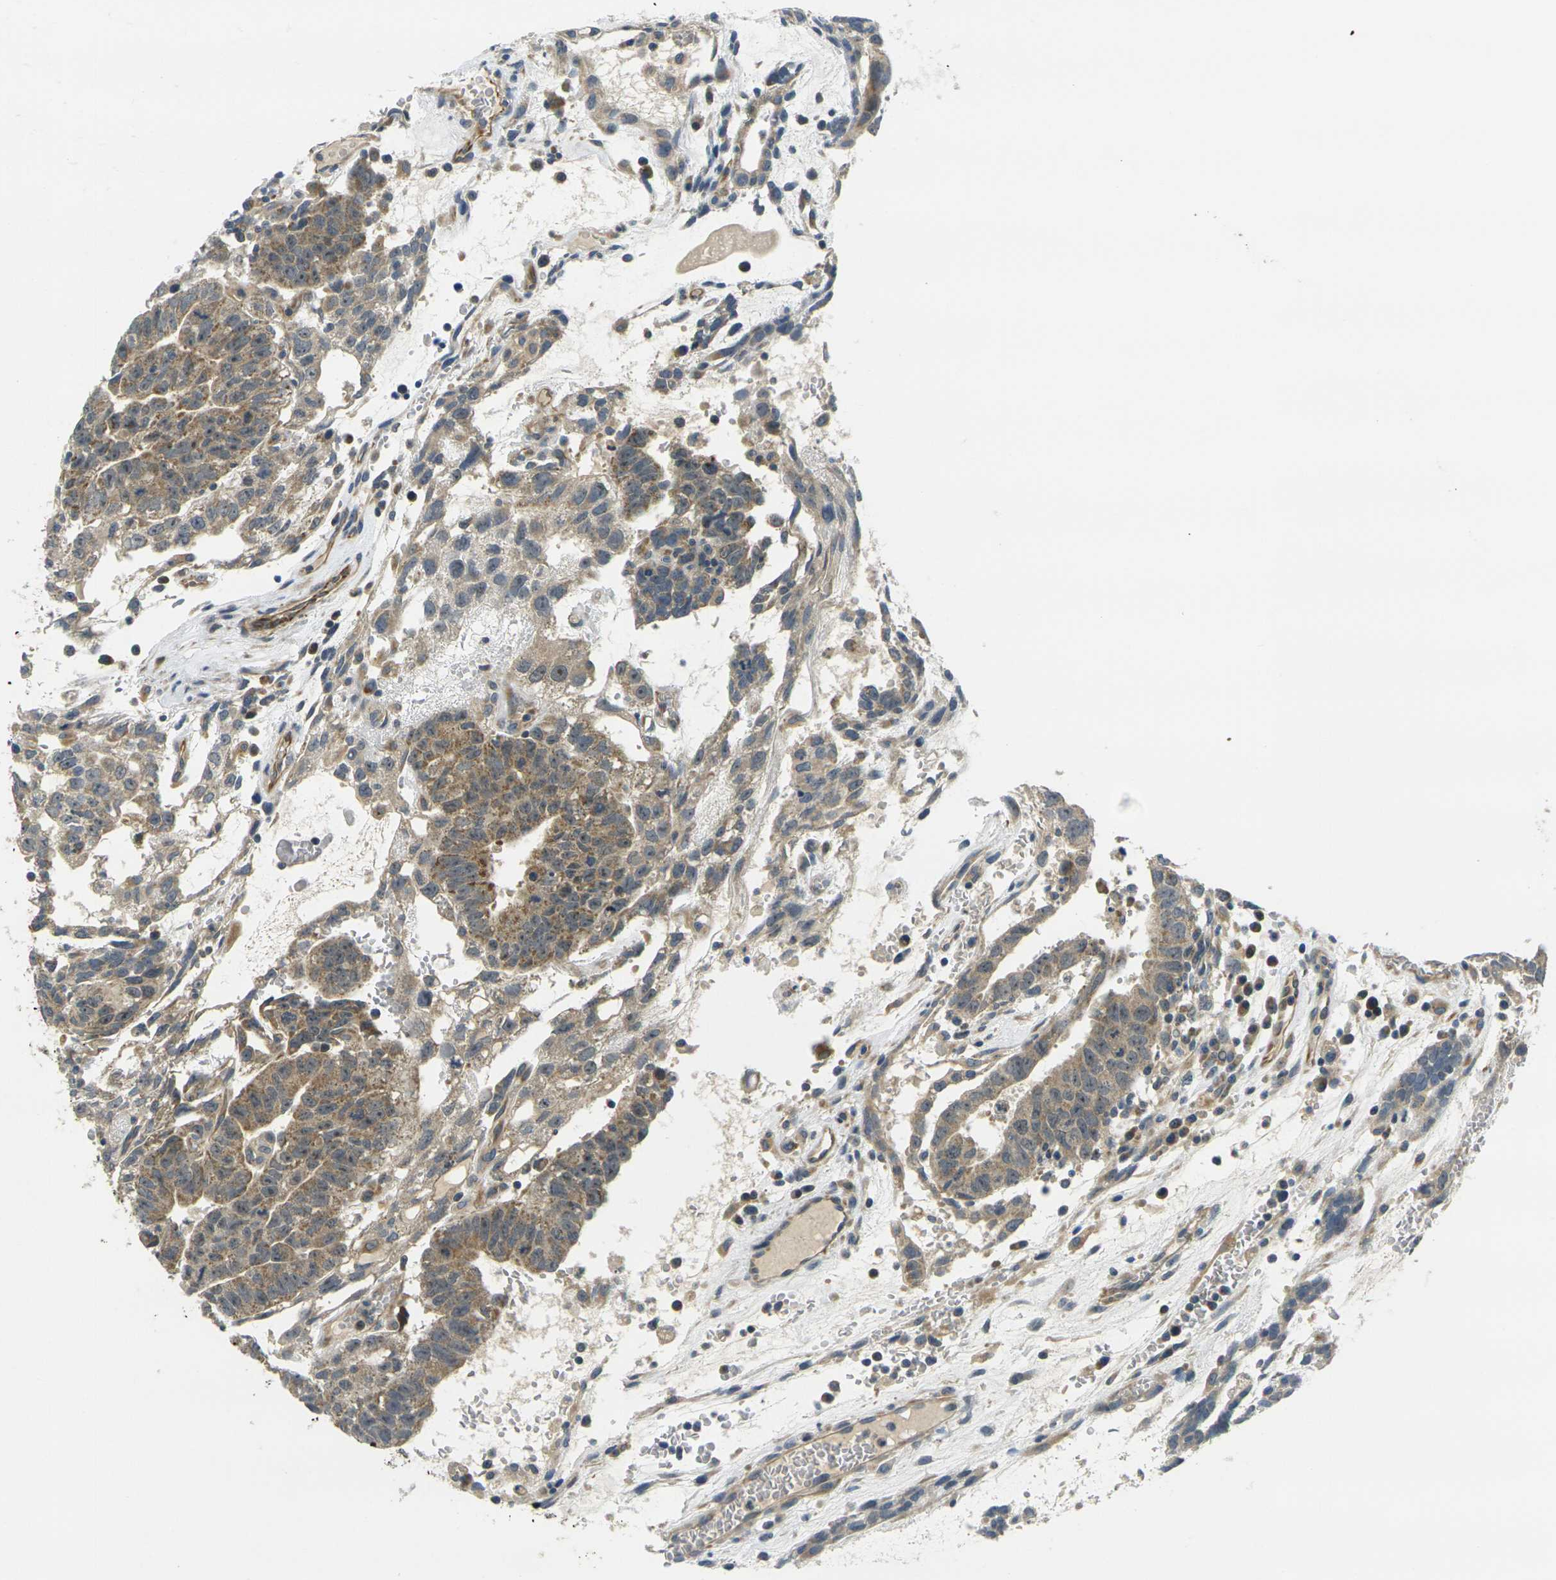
{"staining": {"intensity": "moderate", "quantity": ">75%", "location": "cytoplasmic/membranous"}, "tissue": "testis cancer", "cell_type": "Tumor cells", "image_type": "cancer", "snomed": [{"axis": "morphology", "description": "Seminoma, NOS"}, {"axis": "morphology", "description": "Carcinoma, Embryonal, NOS"}, {"axis": "topography", "description": "Testis"}], "caption": "This is an image of immunohistochemistry (IHC) staining of testis embryonal carcinoma, which shows moderate positivity in the cytoplasmic/membranous of tumor cells.", "gene": "MINAR2", "patient": {"sex": "male", "age": 52}}